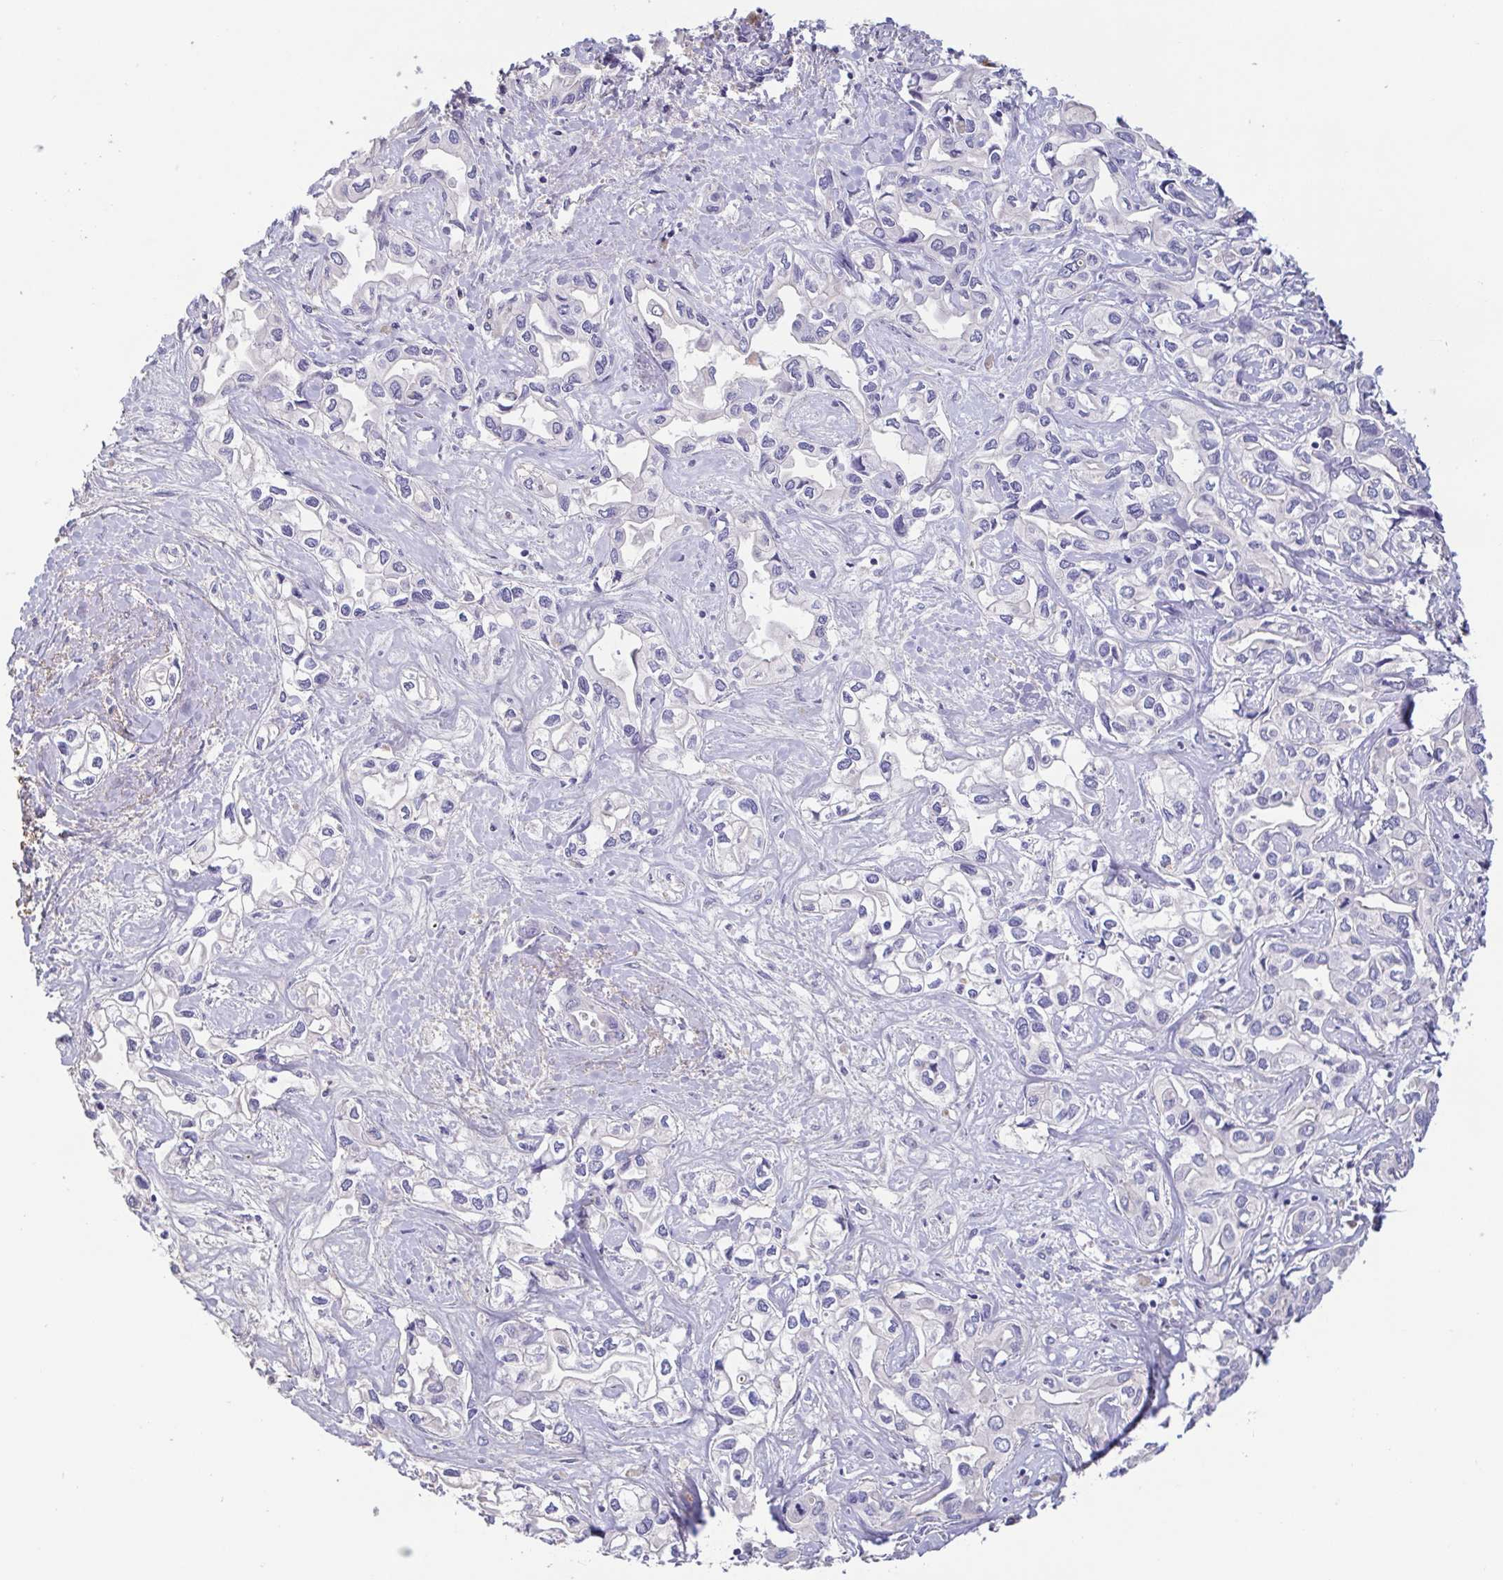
{"staining": {"intensity": "negative", "quantity": "none", "location": "none"}, "tissue": "liver cancer", "cell_type": "Tumor cells", "image_type": "cancer", "snomed": [{"axis": "morphology", "description": "Cholangiocarcinoma"}, {"axis": "topography", "description": "Liver"}], "caption": "A high-resolution image shows IHC staining of liver cholangiocarcinoma, which shows no significant positivity in tumor cells.", "gene": "TREH", "patient": {"sex": "female", "age": 64}}